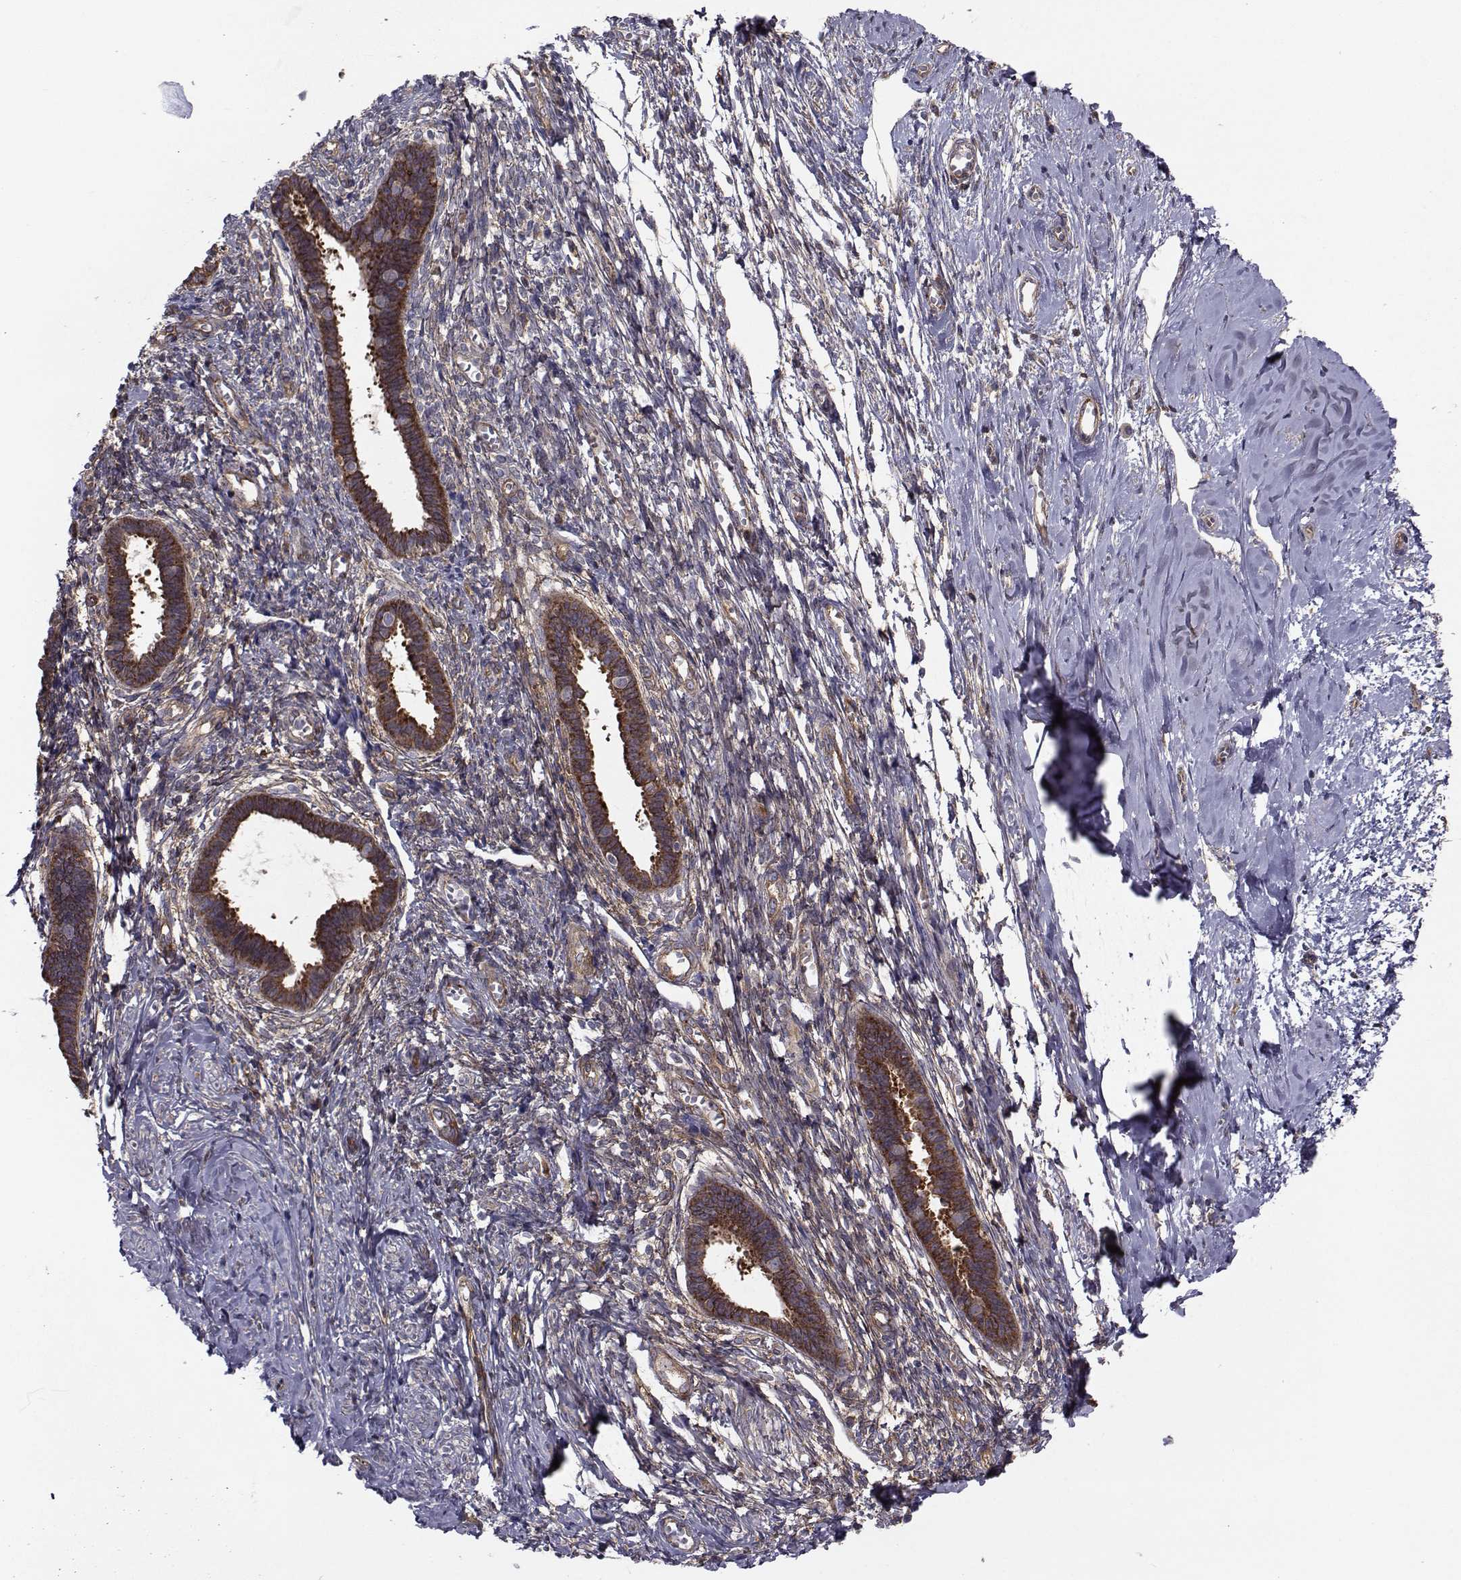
{"staining": {"intensity": "weak", "quantity": "<25%", "location": "cytoplasmic/membranous"}, "tissue": "endometrium", "cell_type": "Cells in endometrial stroma", "image_type": "normal", "snomed": [{"axis": "morphology", "description": "Normal tissue, NOS"}, {"axis": "topography", "description": "Cervix"}, {"axis": "topography", "description": "Endometrium"}], "caption": "An immunohistochemistry (IHC) micrograph of normal endometrium is shown. There is no staining in cells in endometrial stroma of endometrium.", "gene": "TRIP10", "patient": {"sex": "female", "age": 37}}